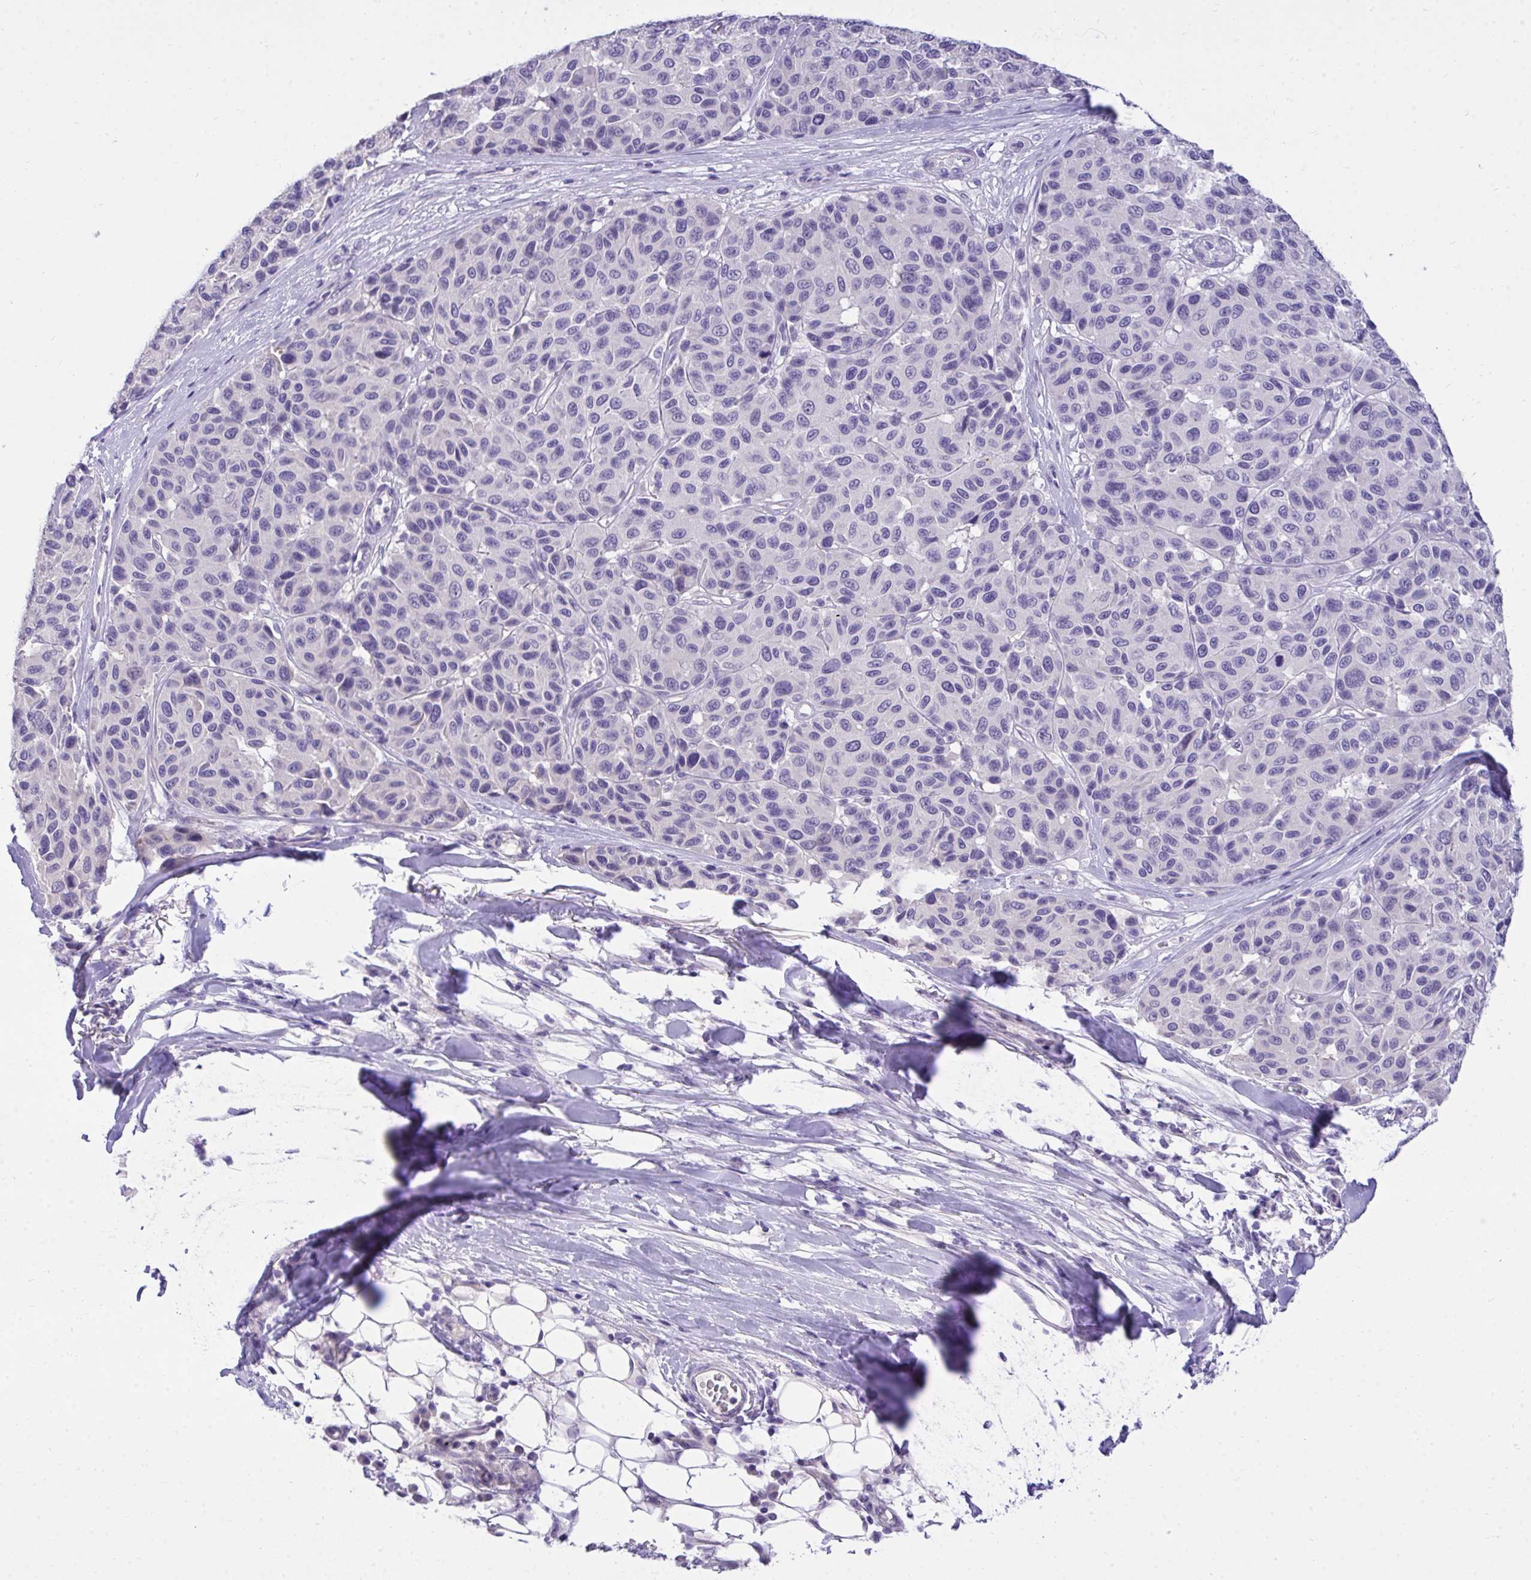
{"staining": {"intensity": "weak", "quantity": "25%-75%", "location": "cytoplasmic/membranous"}, "tissue": "melanoma", "cell_type": "Tumor cells", "image_type": "cancer", "snomed": [{"axis": "morphology", "description": "Malignant melanoma, NOS"}, {"axis": "topography", "description": "Skin"}], "caption": "Weak cytoplasmic/membranous positivity for a protein is present in approximately 25%-75% of tumor cells of malignant melanoma using IHC.", "gene": "TMCO5A", "patient": {"sex": "female", "age": 66}}